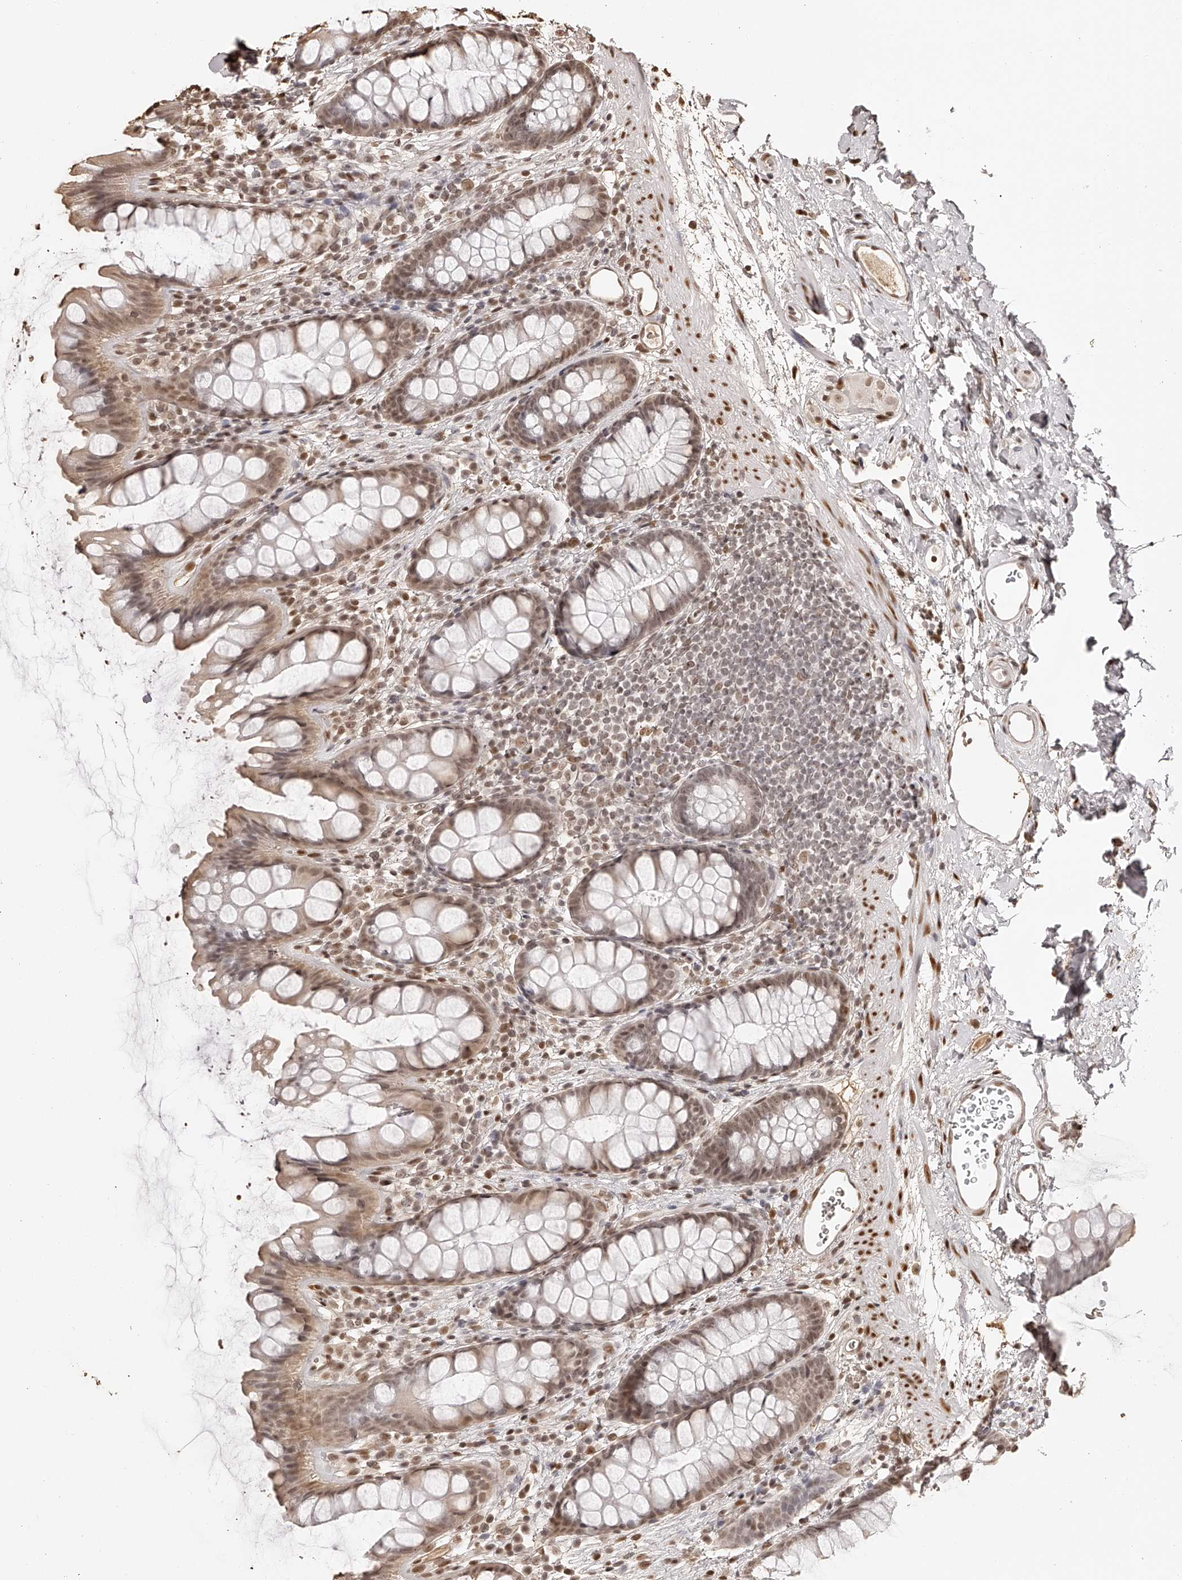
{"staining": {"intensity": "moderate", "quantity": ">75%", "location": "nuclear"}, "tissue": "rectum", "cell_type": "Glandular cells", "image_type": "normal", "snomed": [{"axis": "morphology", "description": "Normal tissue, NOS"}, {"axis": "topography", "description": "Rectum"}], "caption": "Immunohistochemistry (IHC) micrograph of unremarkable rectum: rectum stained using immunohistochemistry (IHC) shows medium levels of moderate protein expression localized specifically in the nuclear of glandular cells, appearing as a nuclear brown color.", "gene": "ZNF503", "patient": {"sex": "female", "age": 65}}